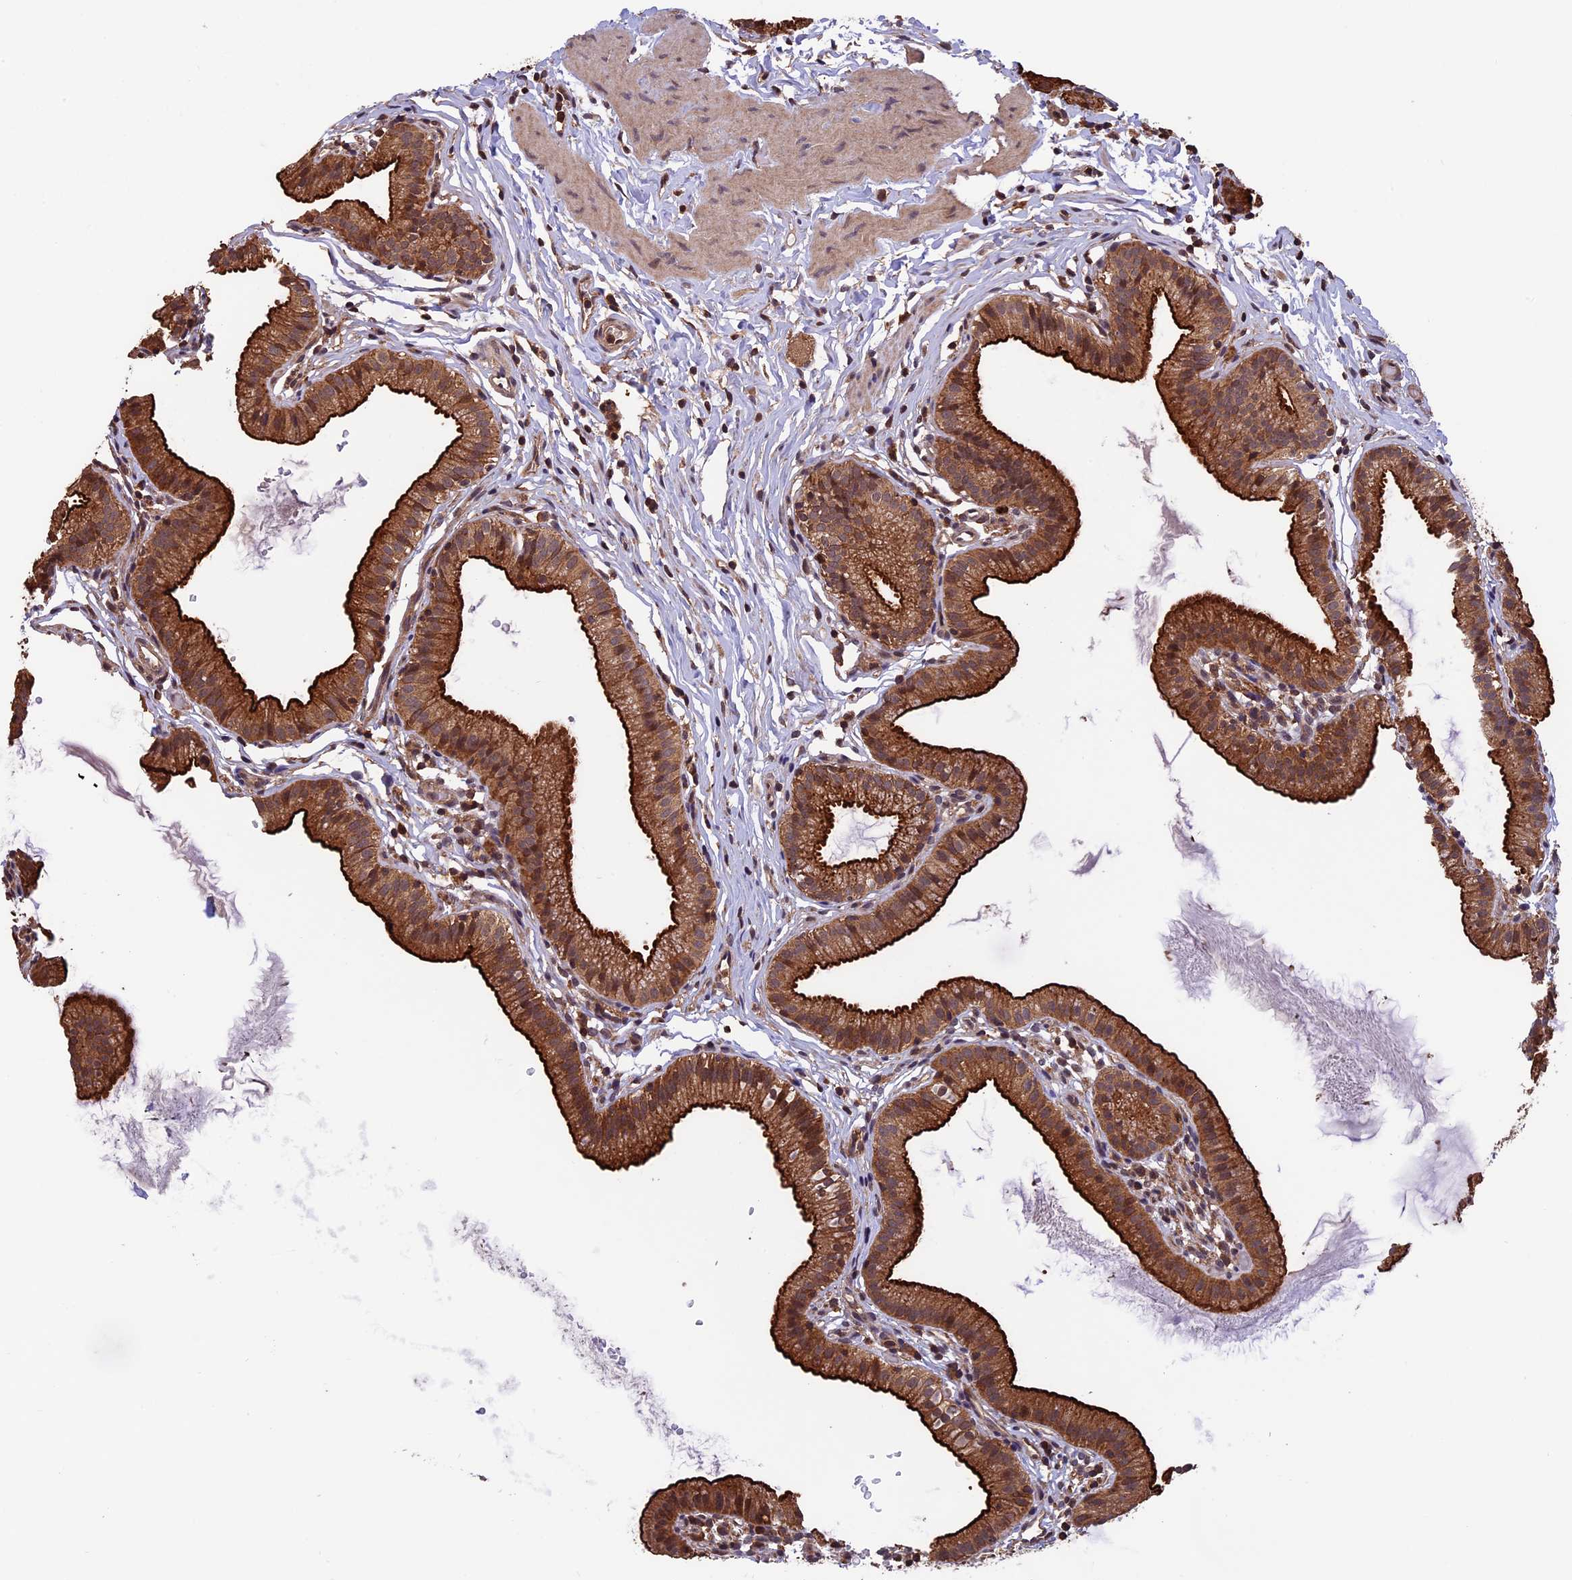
{"staining": {"intensity": "strong", "quantity": ">75%", "location": "cytoplasmic/membranous"}, "tissue": "gallbladder", "cell_type": "Glandular cells", "image_type": "normal", "snomed": [{"axis": "morphology", "description": "Normal tissue, NOS"}, {"axis": "topography", "description": "Gallbladder"}], "caption": "This is an image of IHC staining of benign gallbladder, which shows strong positivity in the cytoplasmic/membranous of glandular cells.", "gene": "PKD2L2", "patient": {"sex": "female", "age": 46}}